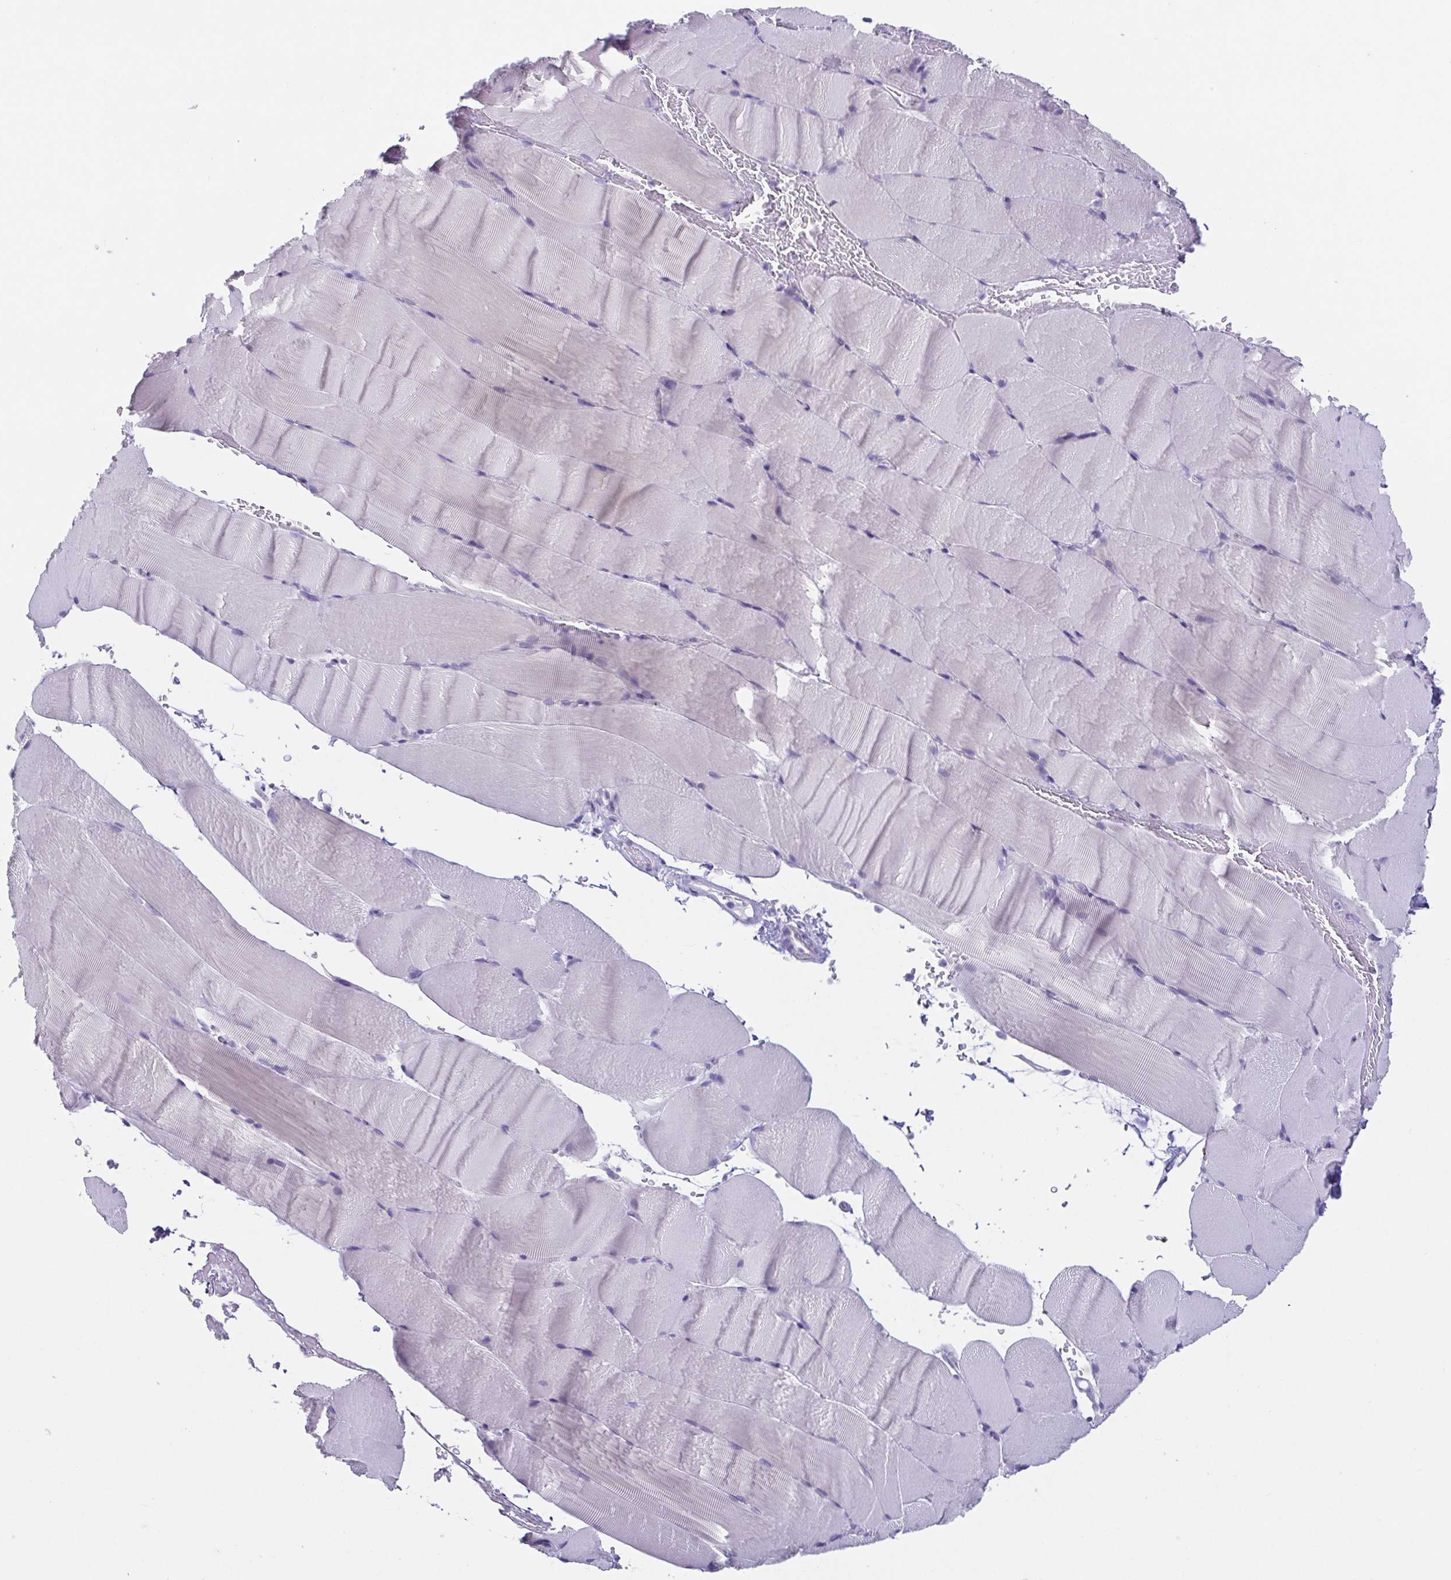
{"staining": {"intensity": "negative", "quantity": "none", "location": "none"}, "tissue": "skeletal muscle", "cell_type": "Myocytes", "image_type": "normal", "snomed": [{"axis": "morphology", "description": "Normal tissue, NOS"}, {"axis": "topography", "description": "Skeletal muscle"}], "caption": "Myocytes show no significant protein positivity in normal skeletal muscle.", "gene": "RDH11", "patient": {"sex": "female", "age": 37}}